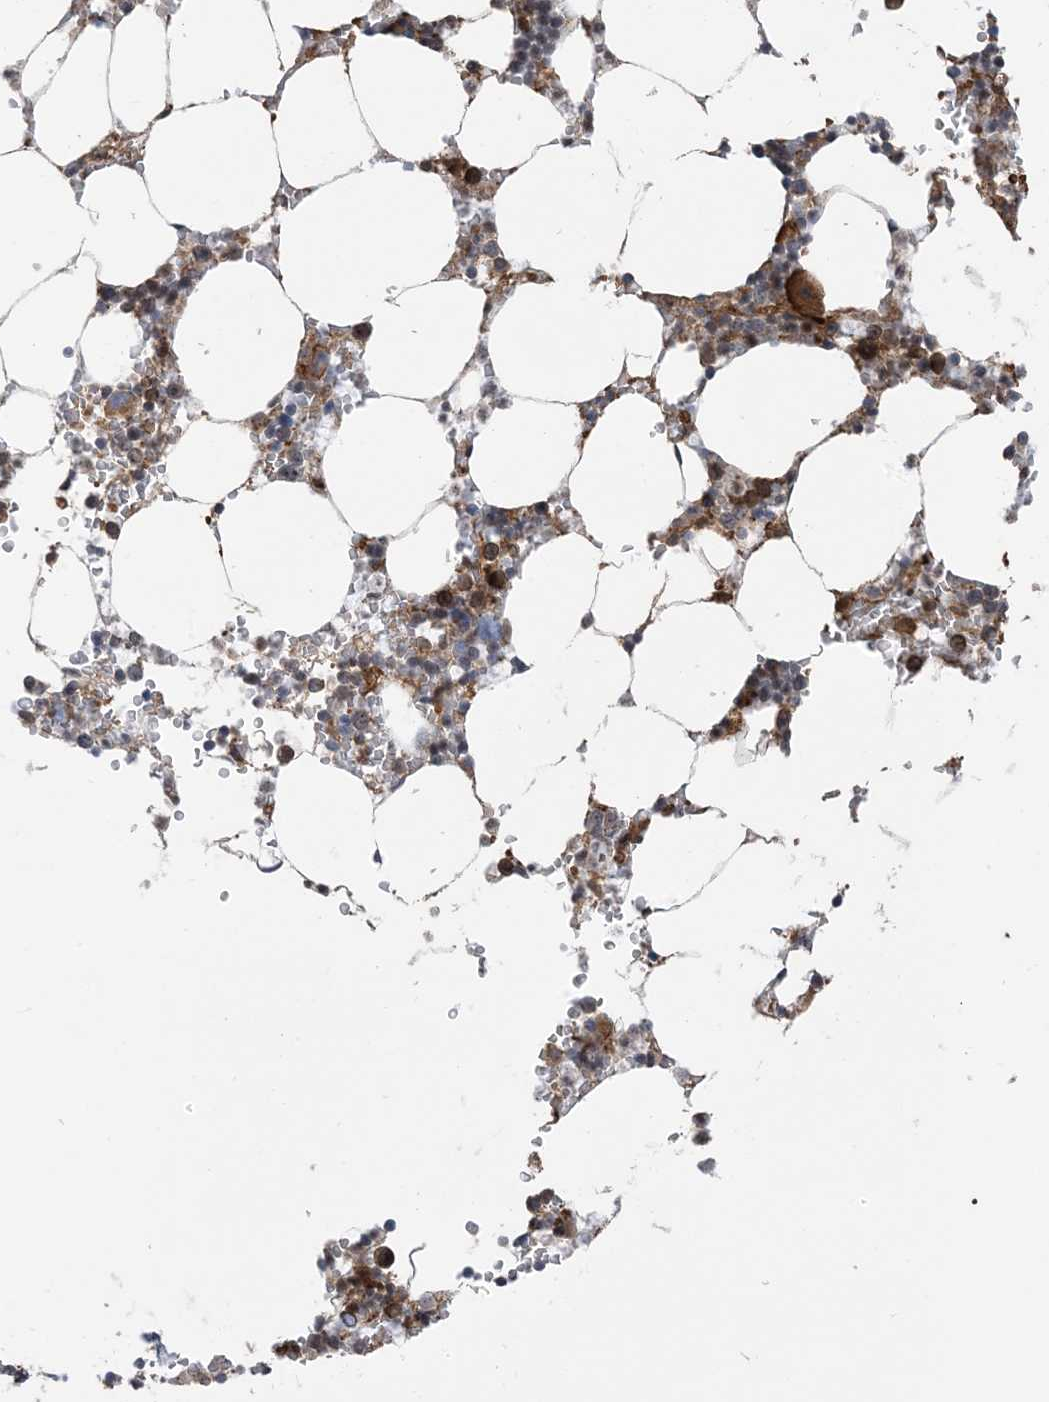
{"staining": {"intensity": "moderate", "quantity": "25%-75%", "location": "cytoplasmic/membranous"}, "tissue": "bone marrow", "cell_type": "Hematopoietic cells", "image_type": "normal", "snomed": [{"axis": "morphology", "description": "Normal tissue, NOS"}, {"axis": "topography", "description": "Bone marrow"}], "caption": "Immunohistochemical staining of benign bone marrow exhibits medium levels of moderate cytoplasmic/membranous expression in approximately 25%-75% of hematopoietic cells.", "gene": "HS1BP3", "patient": {"sex": "male", "age": 70}}